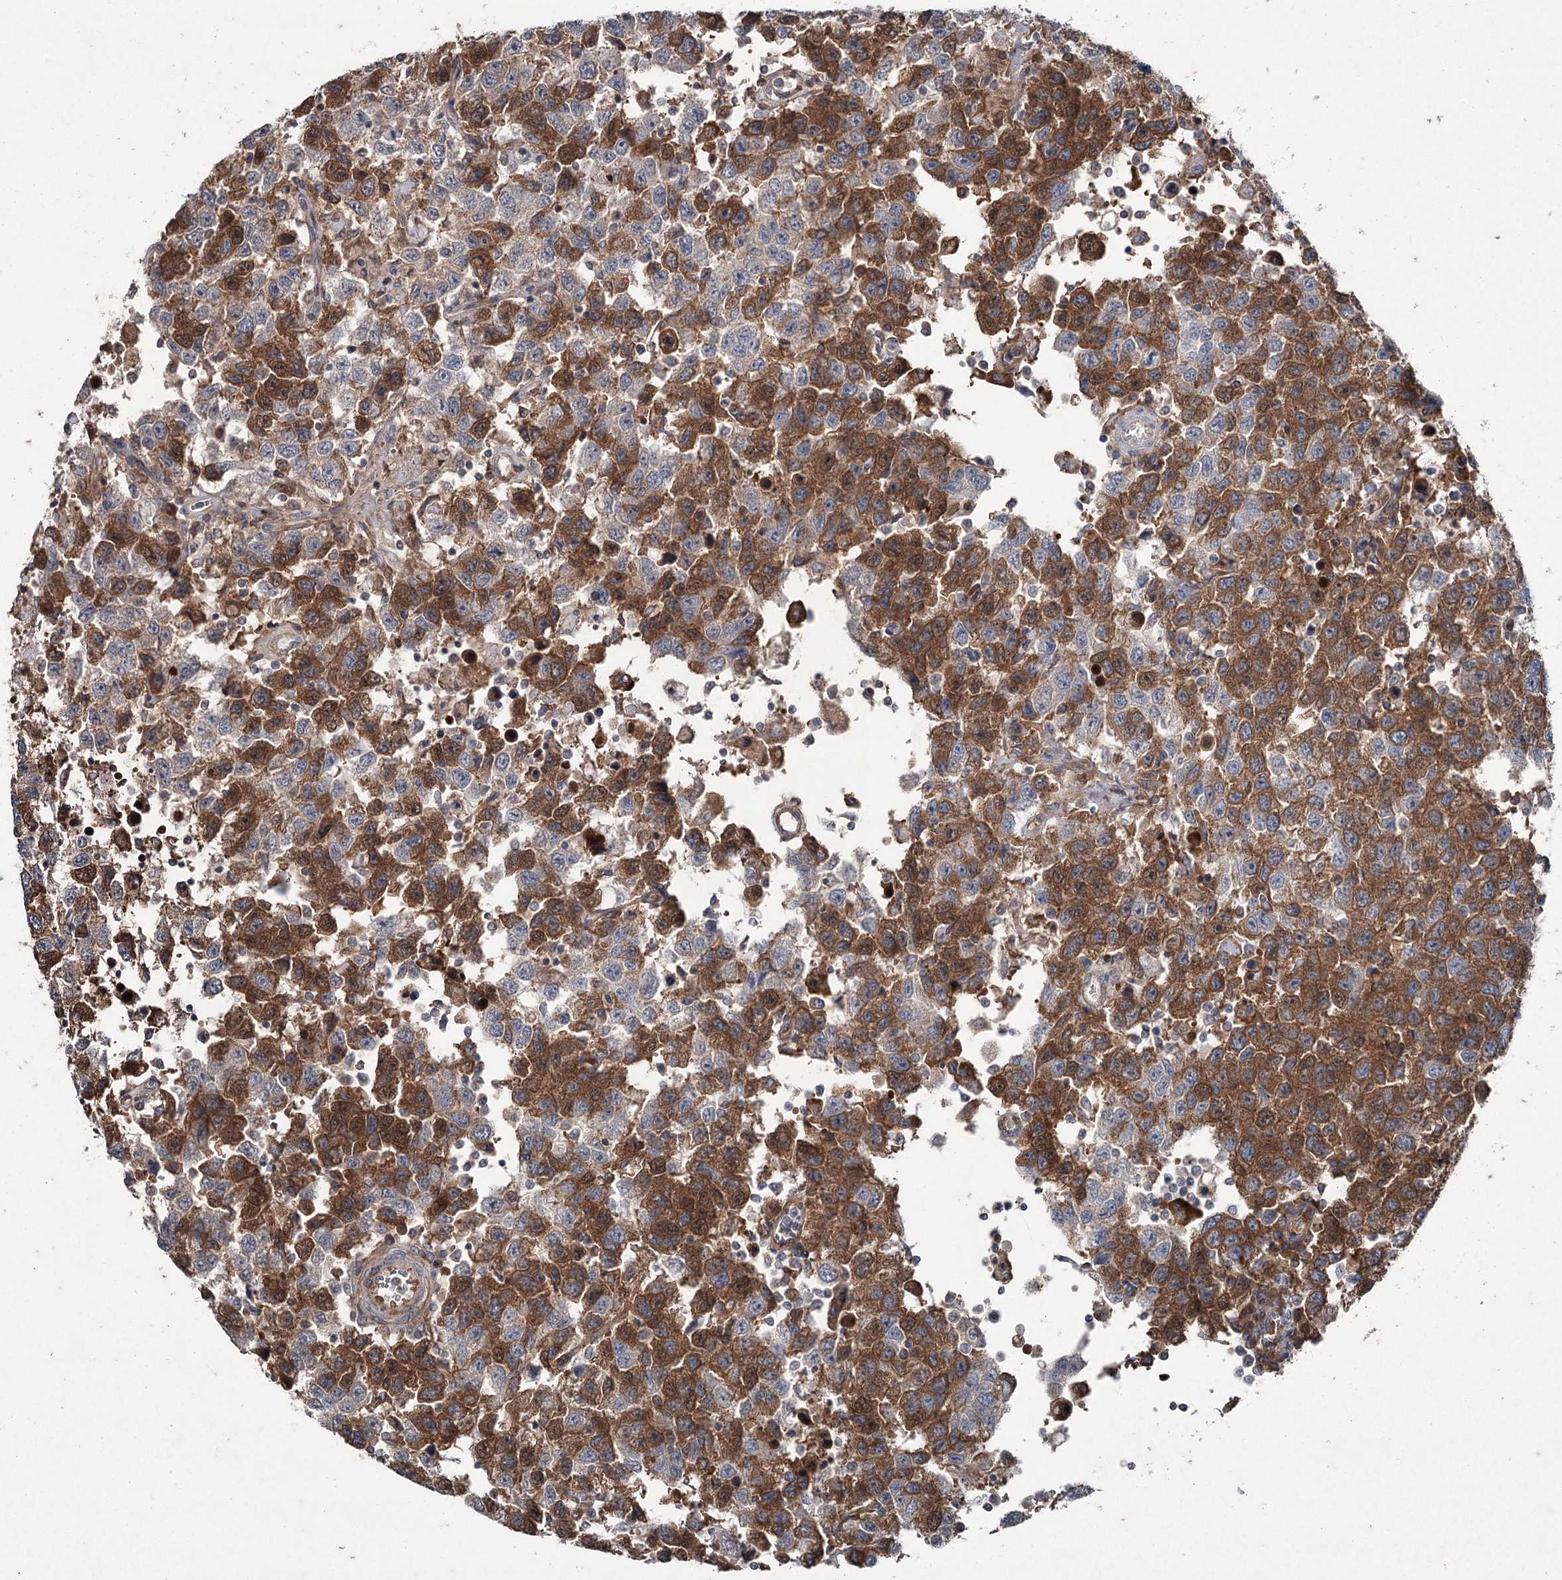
{"staining": {"intensity": "strong", "quantity": "25%-75%", "location": "cytoplasmic/membranous"}, "tissue": "testis cancer", "cell_type": "Tumor cells", "image_type": "cancer", "snomed": [{"axis": "morphology", "description": "Seminoma, NOS"}, {"axis": "topography", "description": "Testis"}], "caption": "Protein analysis of seminoma (testis) tissue reveals strong cytoplasmic/membranous staining in about 25%-75% of tumor cells.", "gene": "PGLYRP2", "patient": {"sex": "male", "age": 41}}